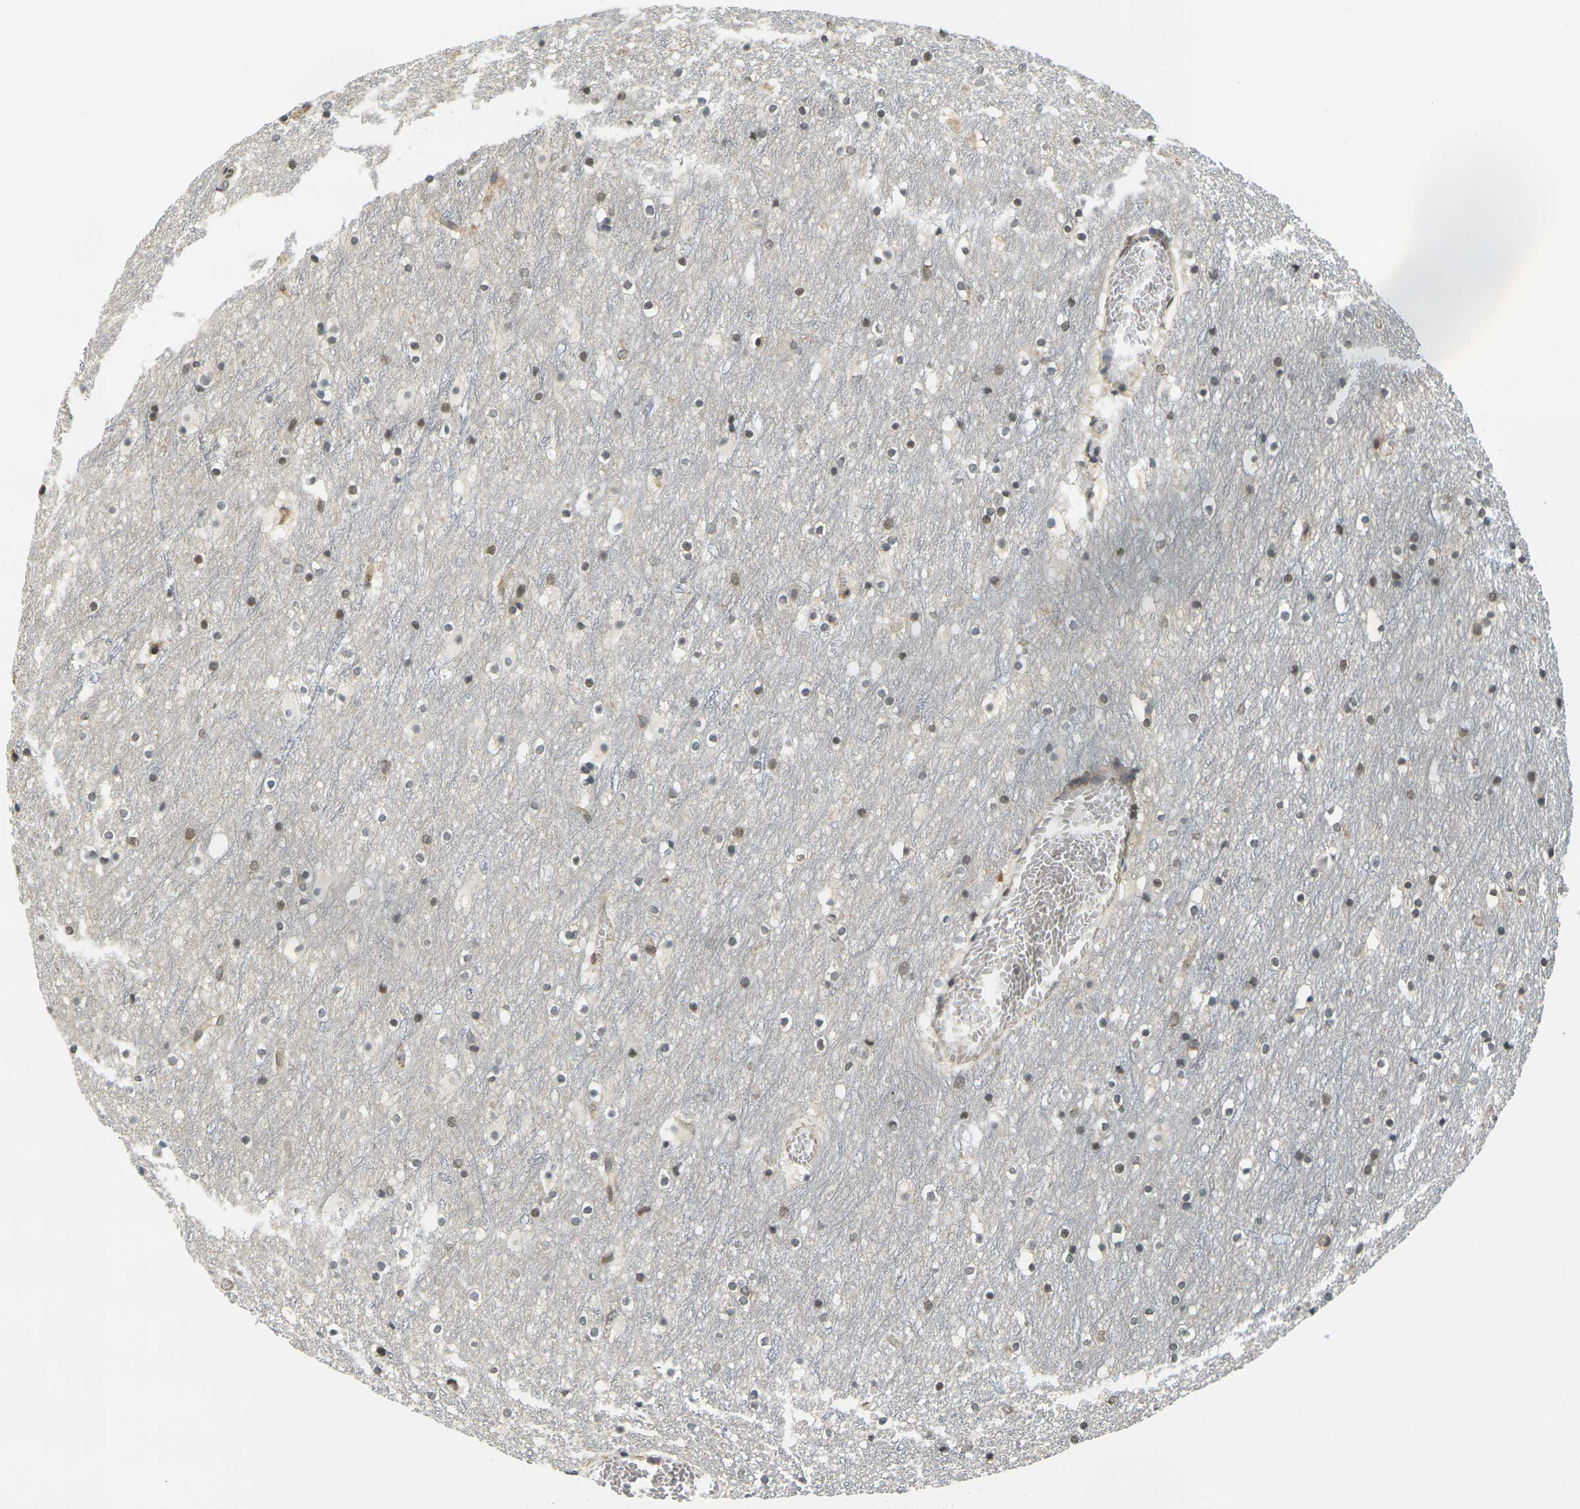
{"staining": {"intensity": "weak", "quantity": ">75%", "location": "cytoplasmic/membranous"}, "tissue": "cerebral cortex", "cell_type": "Endothelial cells", "image_type": "normal", "snomed": [{"axis": "morphology", "description": "Normal tissue, NOS"}, {"axis": "topography", "description": "Cerebral cortex"}], "caption": "Endothelial cells display low levels of weak cytoplasmic/membranous expression in approximately >75% of cells in normal cerebral cortex.", "gene": "CAST", "patient": {"sex": "male", "age": 45}}